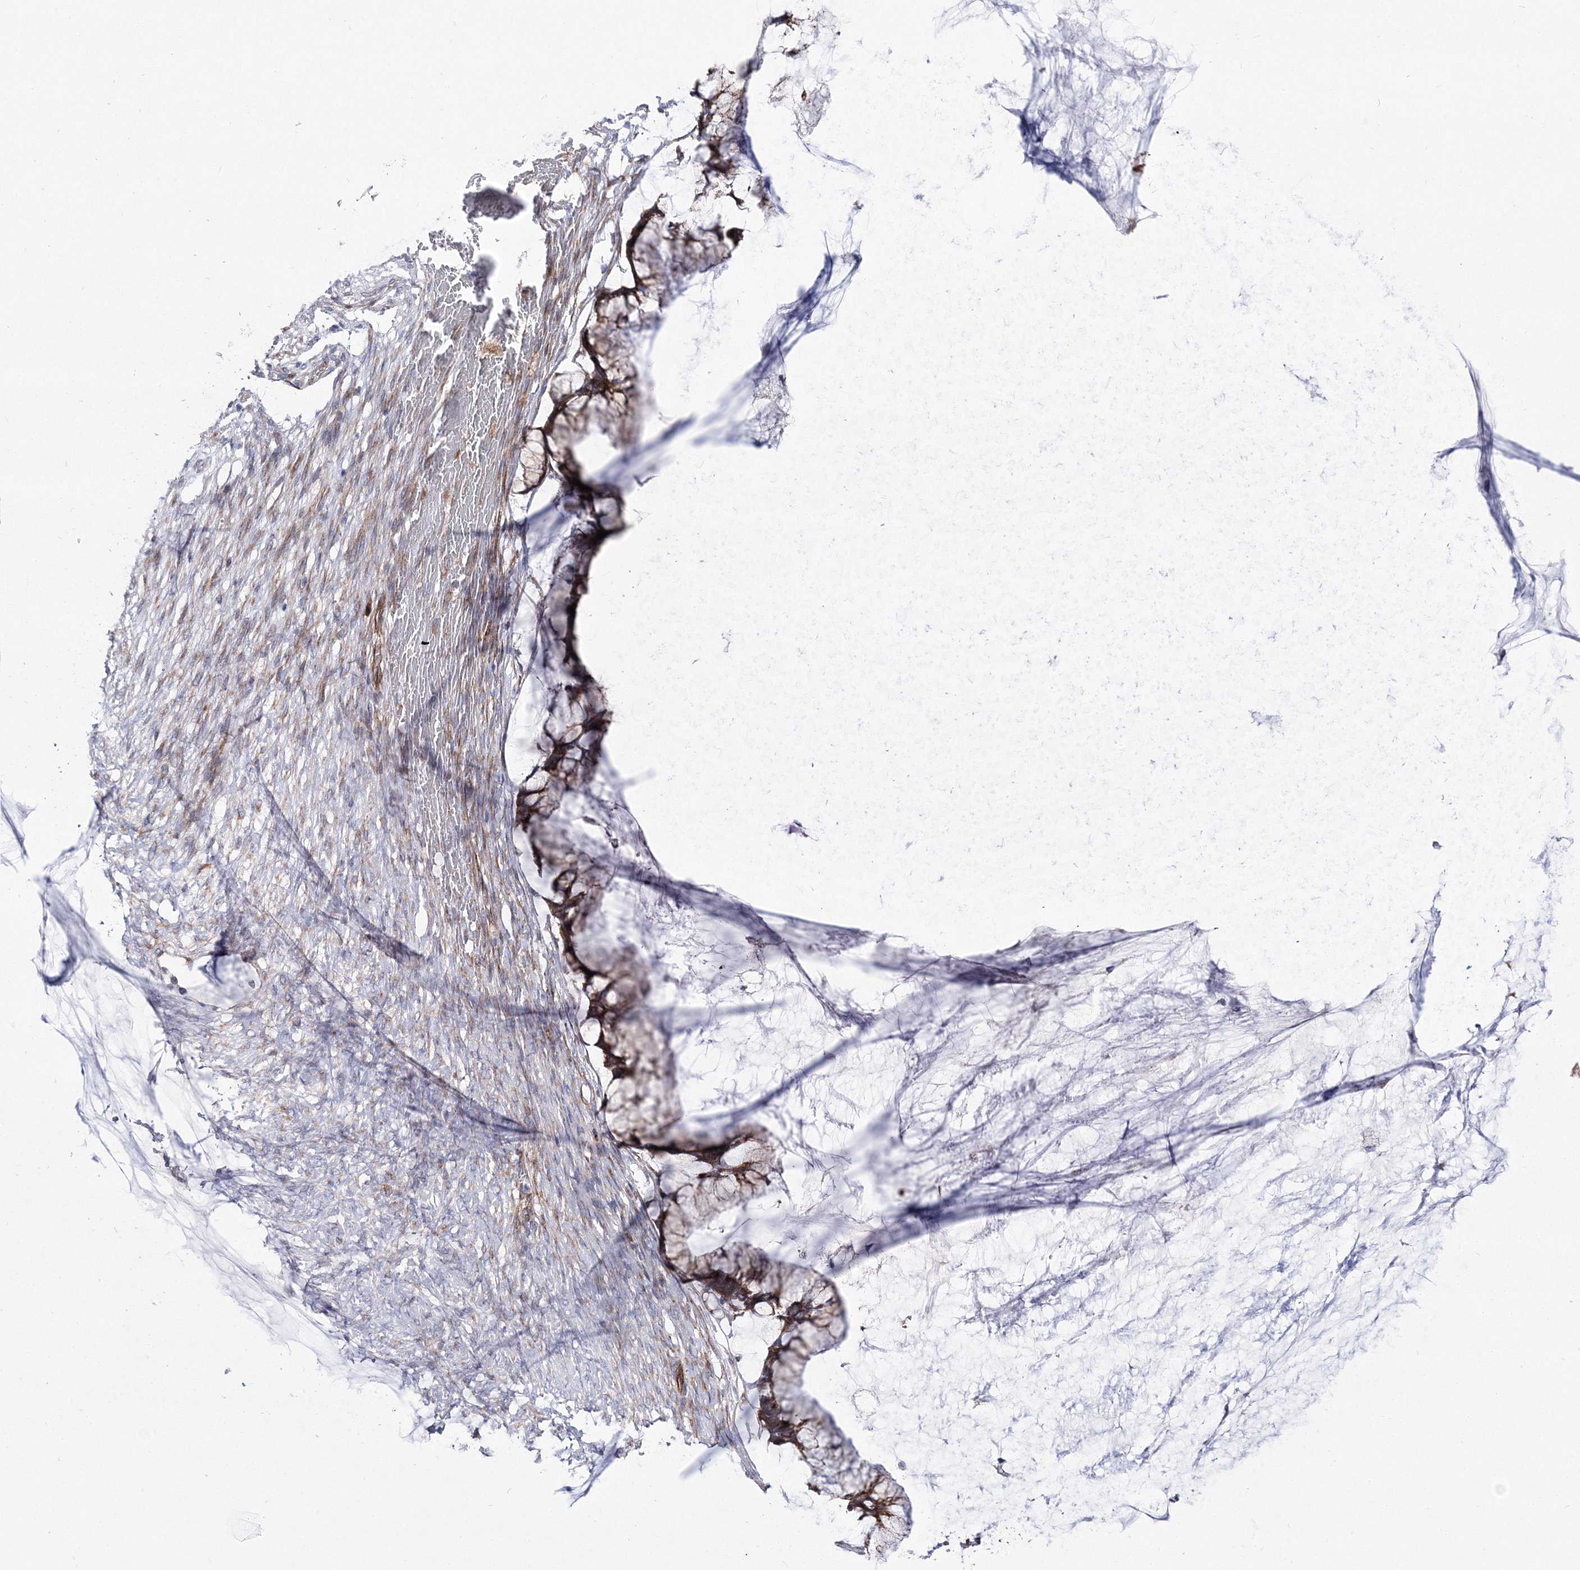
{"staining": {"intensity": "strong", "quantity": ">75%", "location": "cytoplasmic/membranous"}, "tissue": "ovarian cancer", "cell_type": "Tumor cells", "image_type": "cancer", "snomed": [{"axis": "morphology", "description": "Cystadenocarcinoma, mucinous, NOS"}, {"axis": "topography", "description": "Ovary"}], "caption": "Protein positivity by immunohistochemistry (IHC) shows strong cytoplasmic/membranous positivity in approximately >75% of tumor cells in mucinous cystadenocarcinoma (ovarian). The staining was performed using DAB to visualize the protein expression in brown, while the nuclei were stained in blue with hematoxylin (Magnification: 20x).", "gene": "ARHGAP32", "patient": {"sex": "female", "age": 42}}